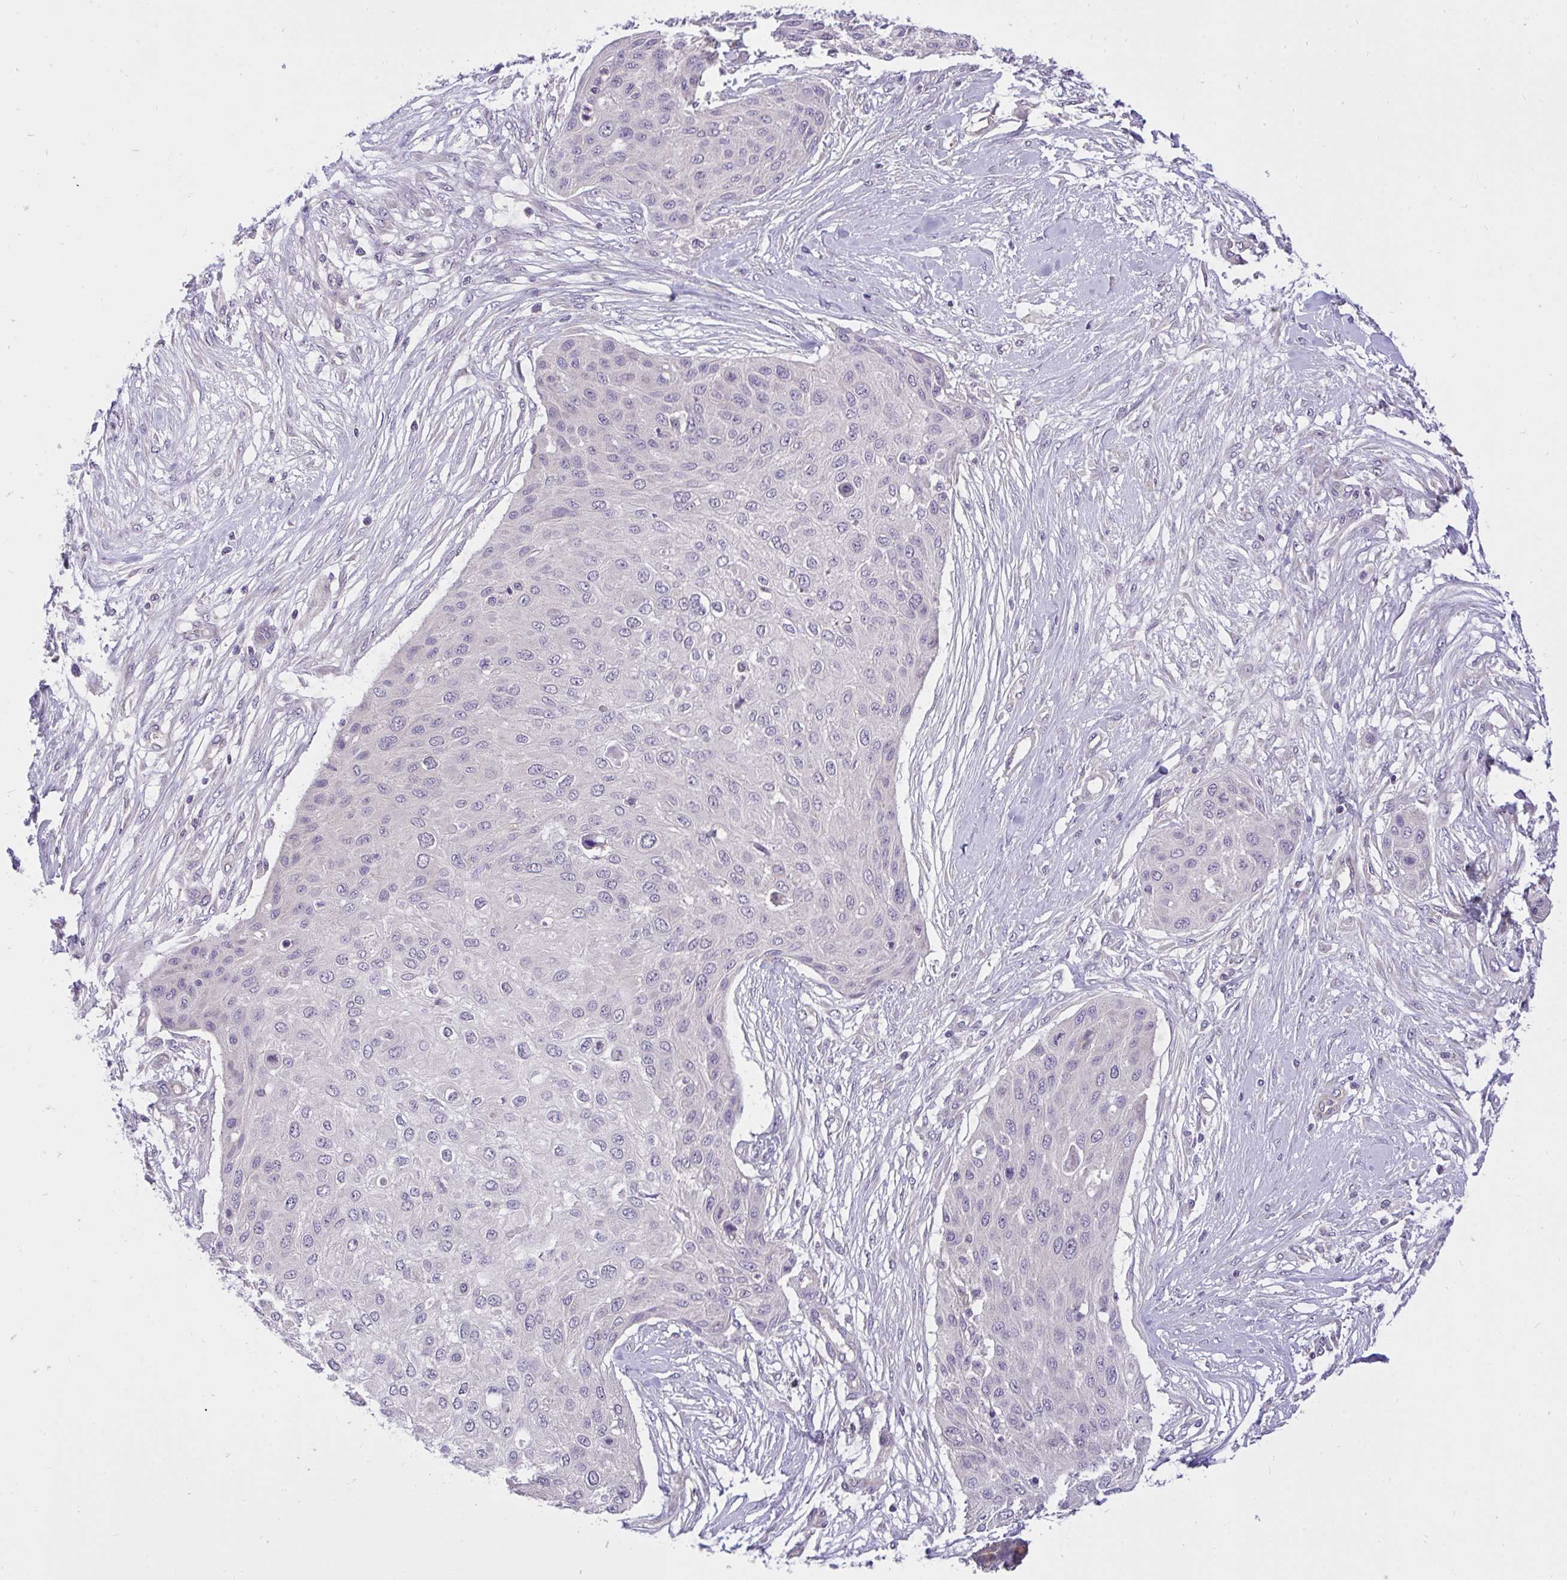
{"staining": {"intensity": "negative", "quantity": "none", "location": "none"}, "tissue": "skin cancer", "cell_type": "Tumor cells", "image_type": "cancer", "snomed": [{"axis": "morphology", "description": "Squamous cell carcinoma, NOS"}, {"axis": "topography", "description": "Skin"}], "caption": "Immunohistochemistry photomicrograph of neoplastic tissue: skin squamous cell carcinoma stained with DAB (3,3'-diaminobenzidine) exhibits no significant protein expression in tumor cells.", "gene": "C19orf54", "patient": {"sex": "female", "age": 87}}